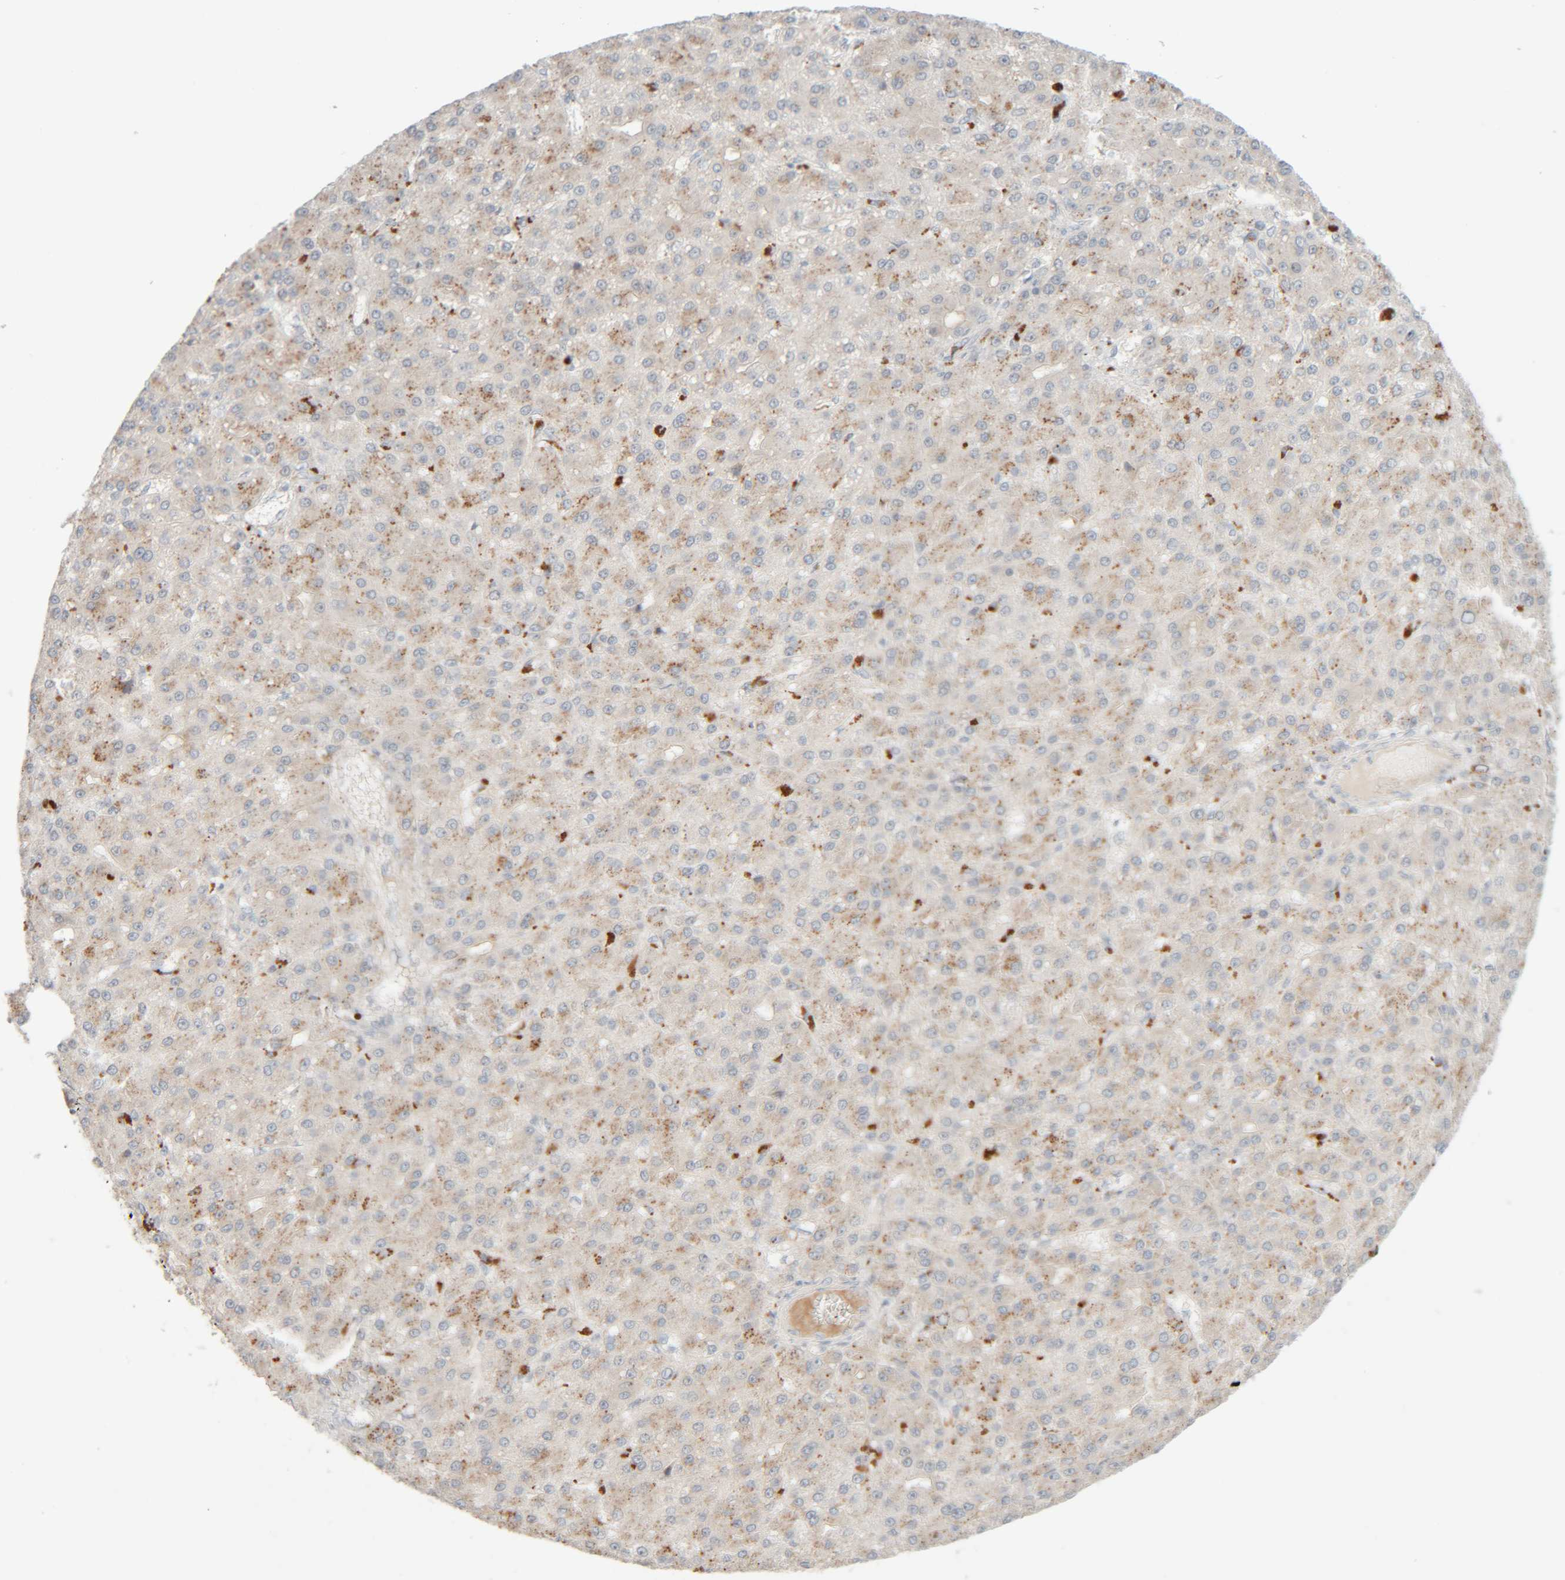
{"staining": {"intensity": "weak", "quantity": "25%-75%", "location": "cytoplasmic/membranous"}, "tissue": "liver cancer", "cell_type": "Tumor cells", "image_type": "cancer", "snomed": [{"axis": "morphology", "description": "Carcinoma, Hepatocellular, NOS"}, {"axis": "topography", "description": "Liver"}], "caption": "Liver cancer (hepatocellular carcinoma) tissue shows weak cytoplasmic/membranous expression in approximately 25%-75% of tumor cells", "gene": "CHKA", "patient": {"sex": "male", "age": 67}}